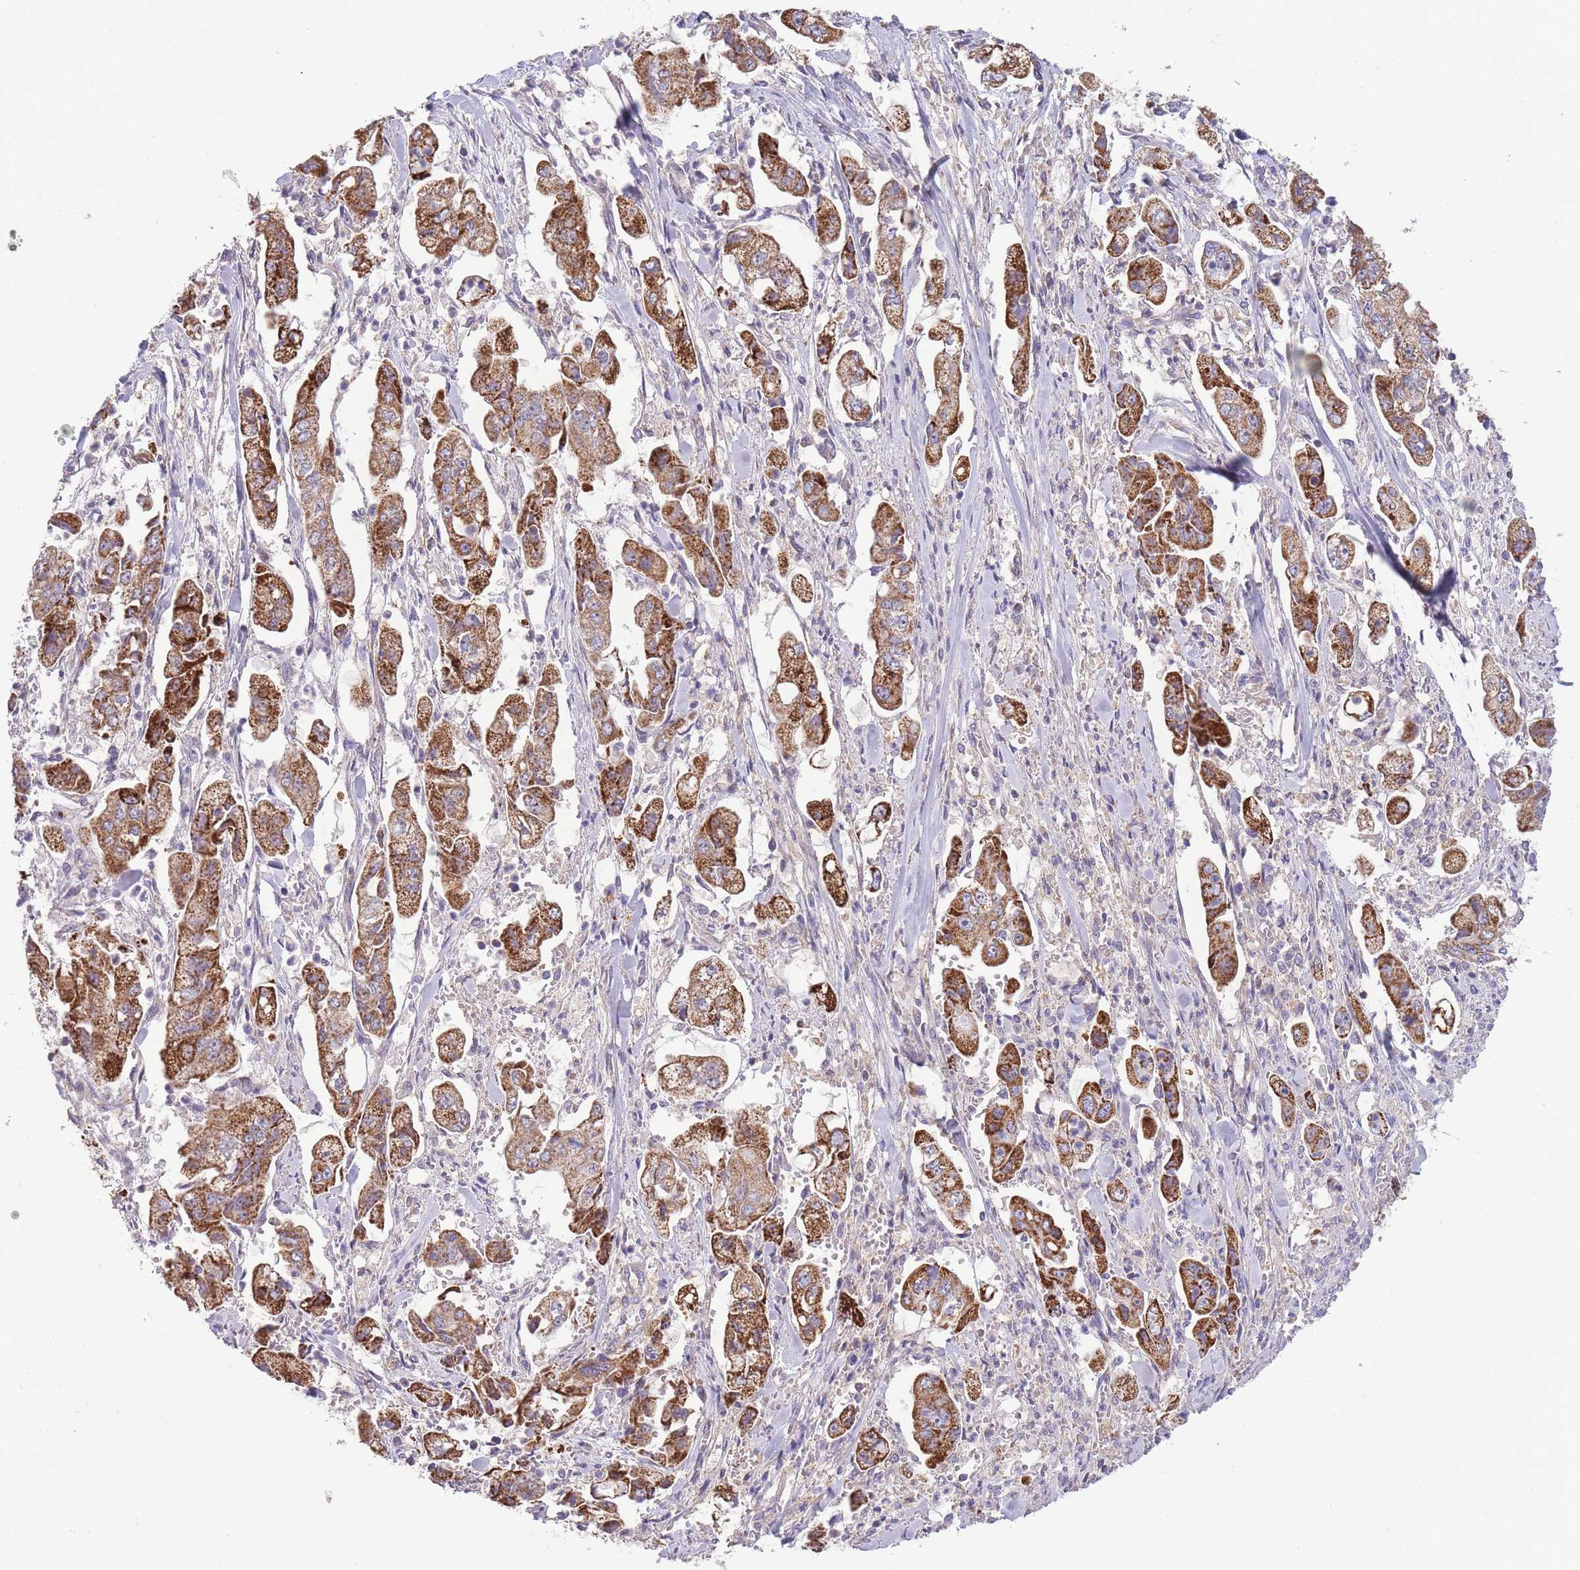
{"staining": {"intensity": "strong", "quantity": ">75%", "location": "cytoplasmic/membranous"}, "tissue": "stomach cancer", "cell_type": "Tumor cells", "image_type": "cancer", "snomed": [{"axis": "morphology", "description": "Adenocarcinoma, NOS"}, {"axis": "topography", "description": "Stomach"}], "caption": "Strong cytoplasmic/membranous positivity is appreciated in about >75% of tumor cells in stomach cancer (adenocarcinoma).", "gene": "SLC25A42", "patient": {"sex": "male", "age": 62}}